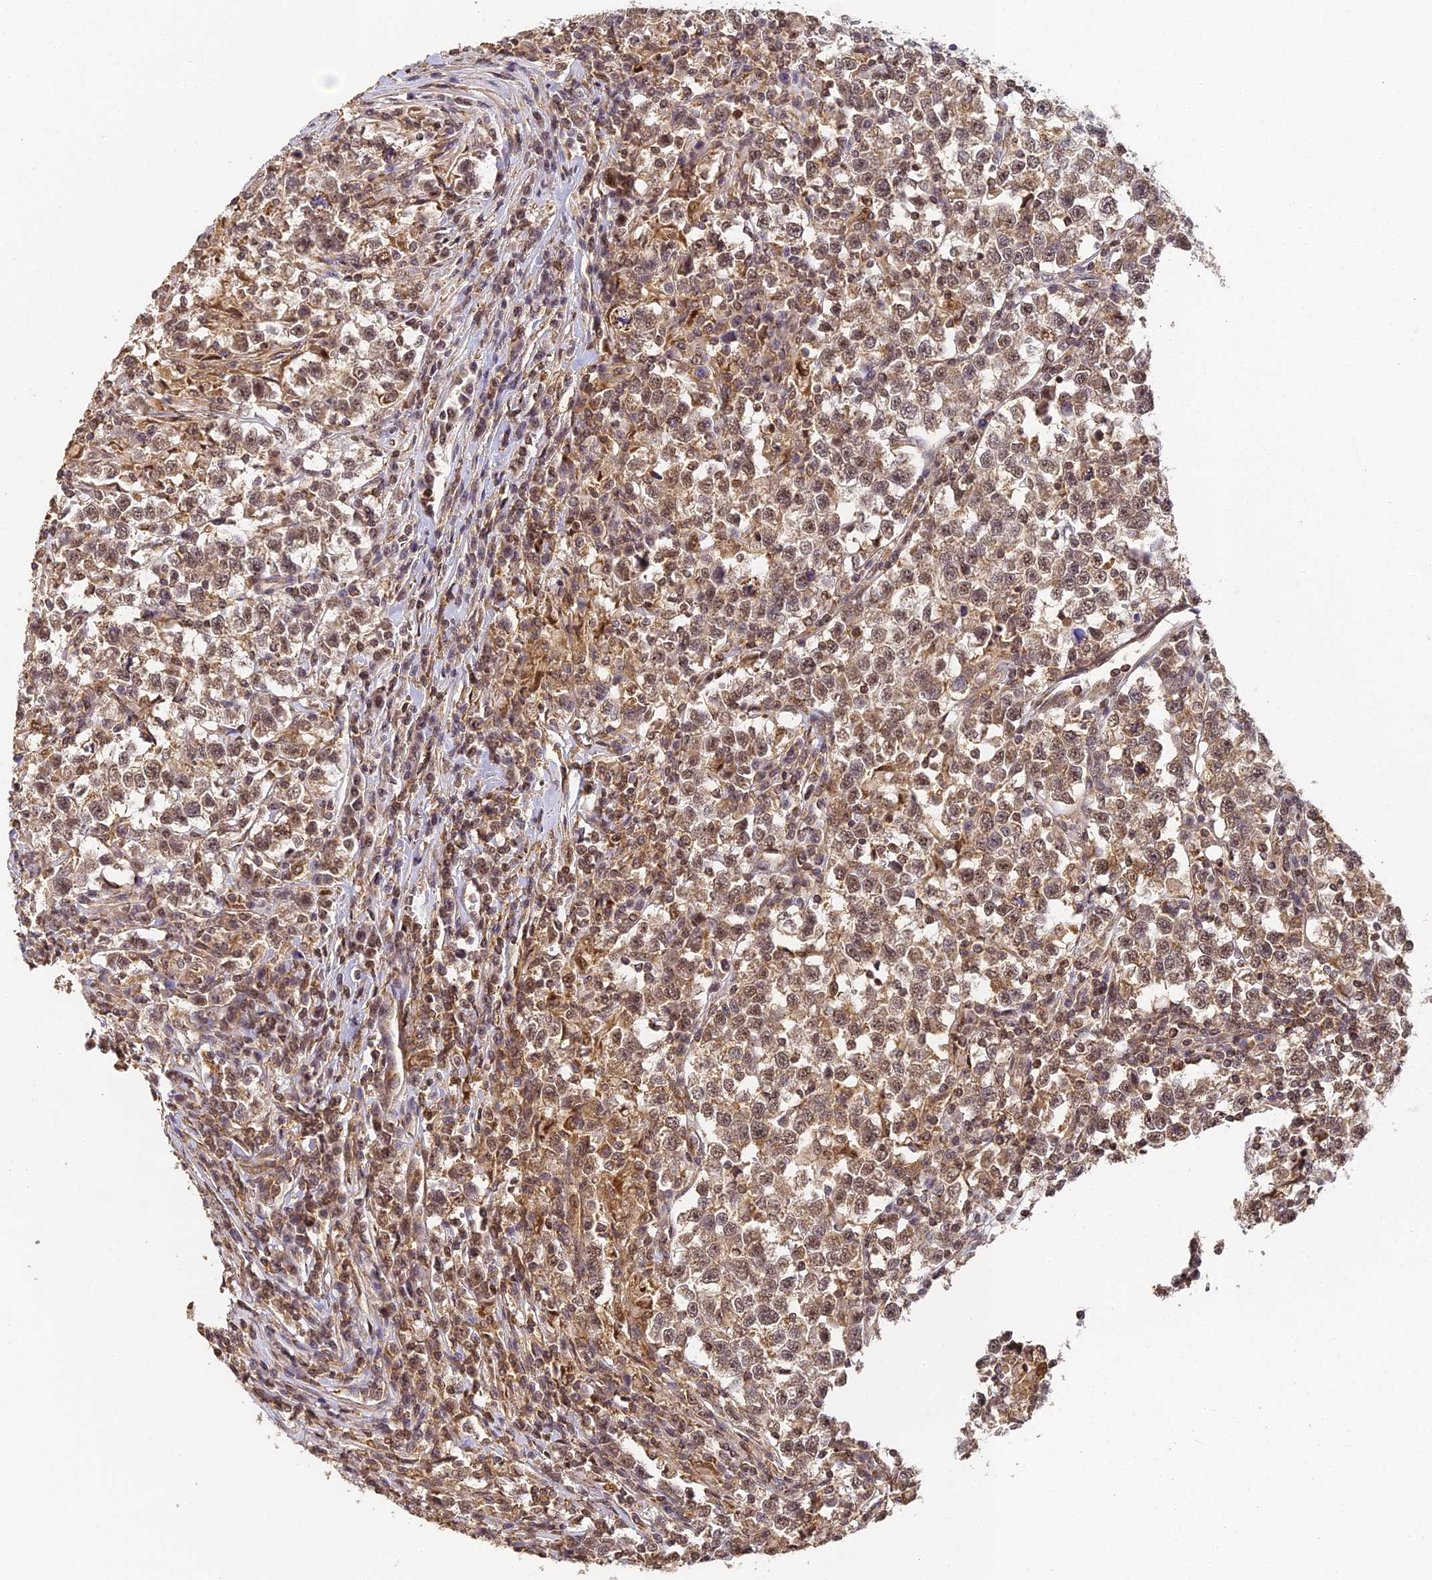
{"staining": {"intensity": "moderate", "quantity": ">75%", "location": "cytoplasmic/membranous,nuclear"}, "tissue": "testis cancer", "cell_type": "Tumor cells", "image_type": "cancer", "snomed": [{"axis": "morphology", "description": "Normal tissue, NOS"}, {"axis": "morphology", "description": "Seminoma, NOS"}, {"axis": "topography", "description": "Testis"}], "caption": "Protein positivity by IHC displays moderate cytoplasmic/membranous and nuclear expression in approximately >75% of tumor cells in testis cancer (seminoma). (DAB IHC, brown staining for protein, blue staining for nuclei).", "gene": "ZNF443", "patient": {"sex": "male", "age": 43}}